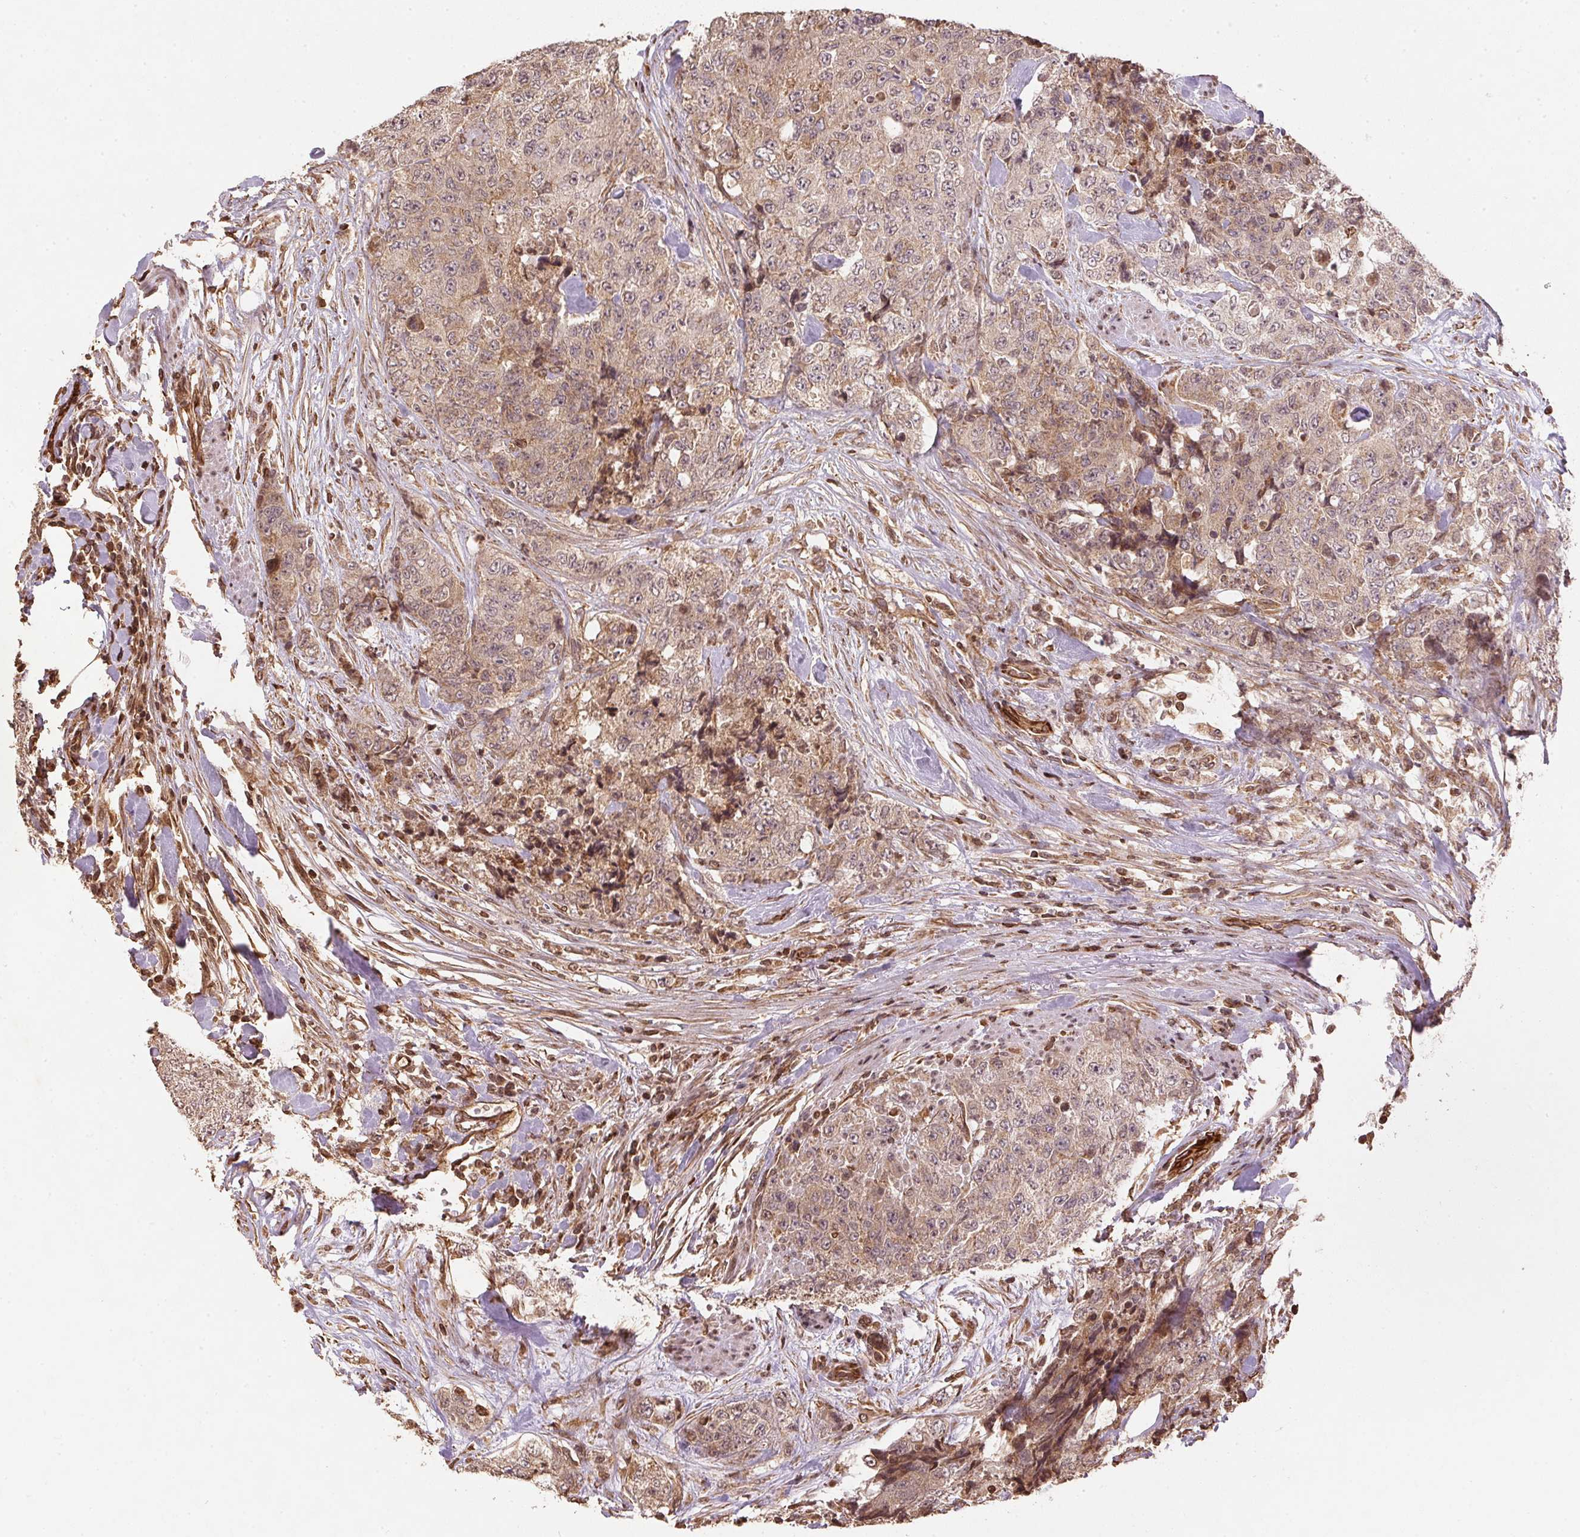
{"staining": {"intensity": "weak", "quantity": ">75%", "location": "cytoplasmic/membranous"}, "tissue": "urothelial cancer", "cell_type": "Tumor cells", "image_type": "cancer", "snomed": [{"axis": "morphology", "description": "Urothelial carcinoma, High grade"}, {"axis": "topography", "description": "Urinary bladder"}], "caption": "Weak cytoplasmic/membranous protein positivity is present in about >75% of tumor cells in urothelial carcinoma (high-grade).", "gene": "SPRED2", "patient": {"sex": "female", "age": 78}}